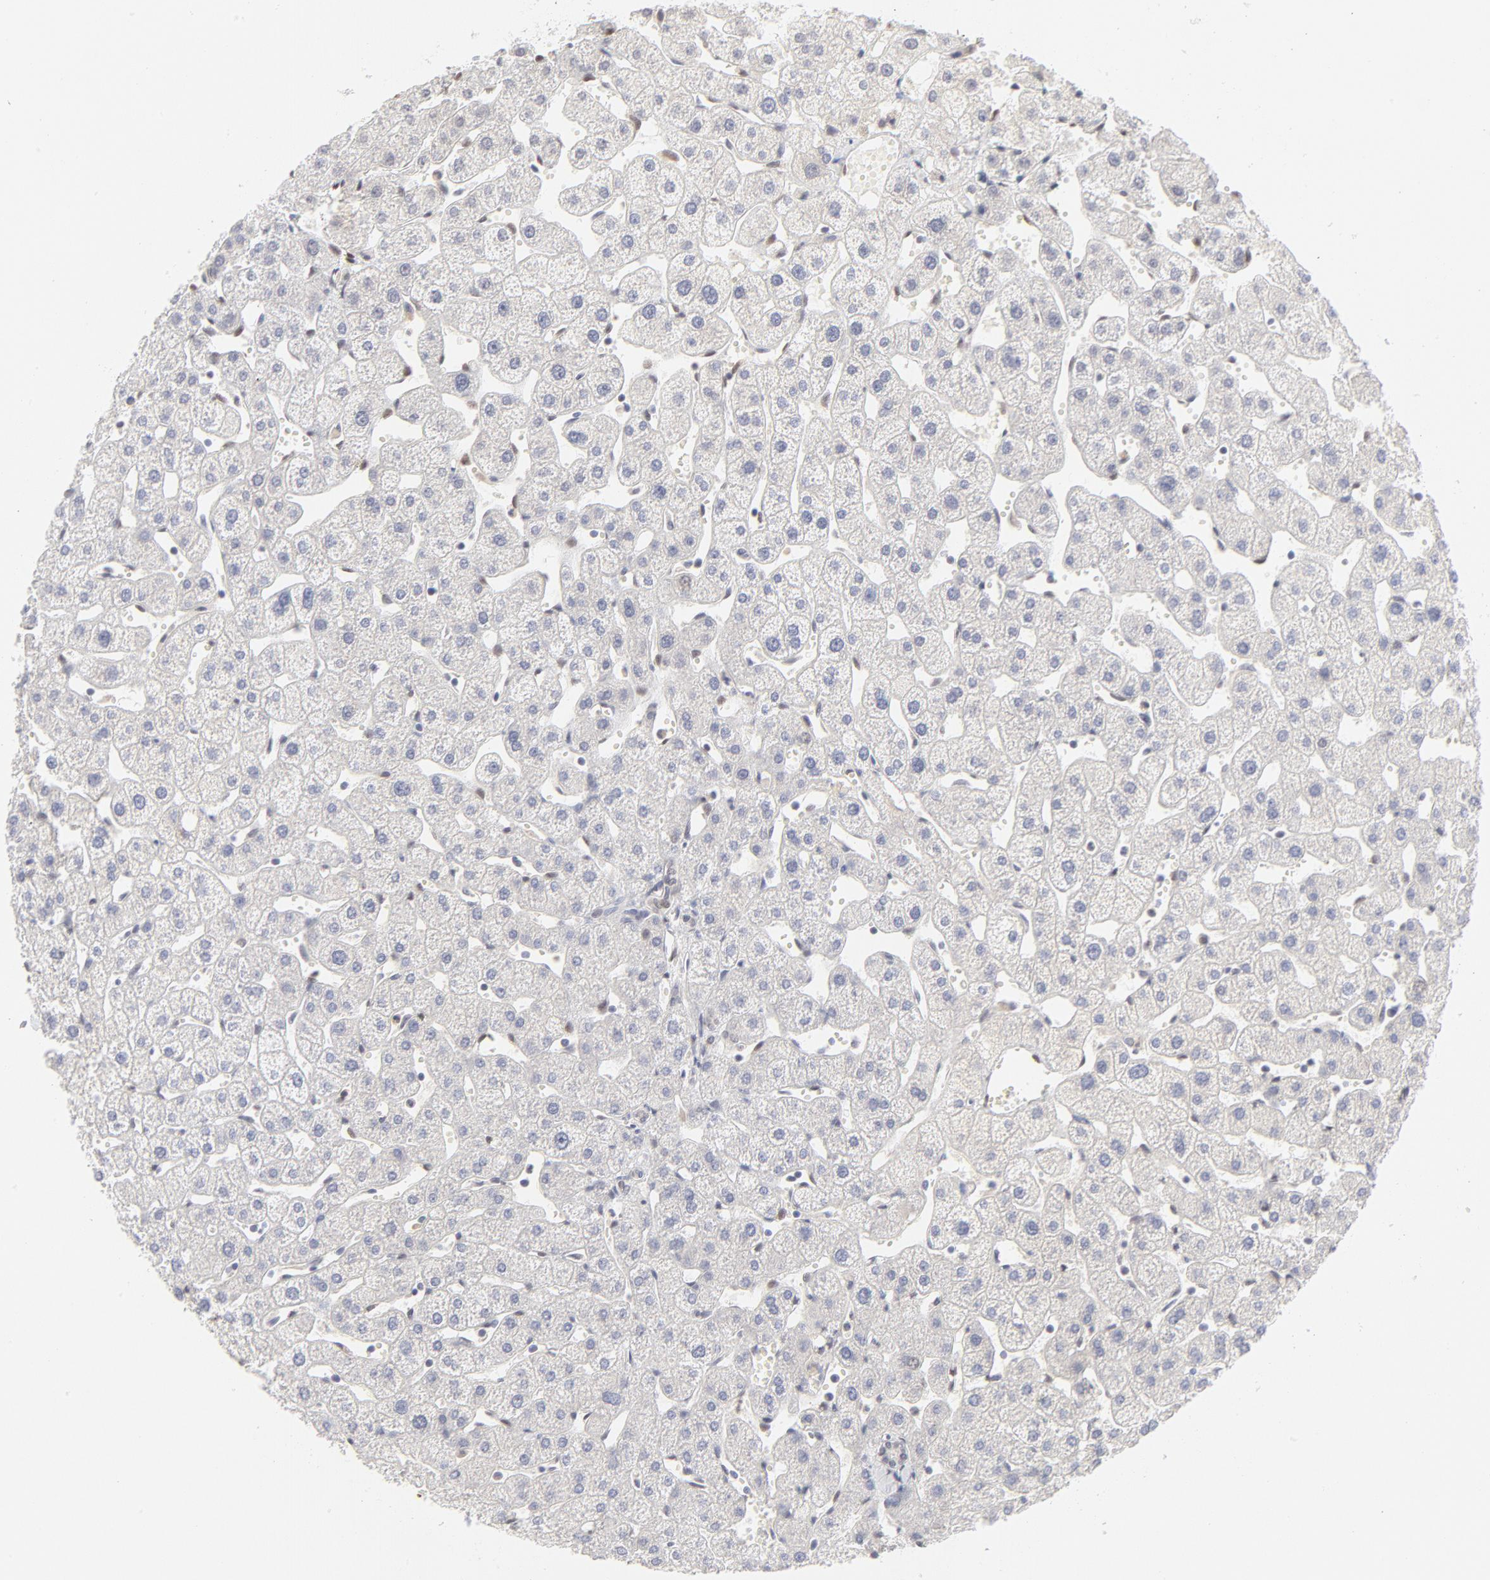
{"staining": {"intensity": "weak", "quantity": "<25%", "location": "nuclear"}, "tissue": "liver", "cell_type": "Cholangiocytes", "image_type": "normal", "snomed": [{"axis": "morphology", "description": "Normal tissue, NOS"}, {"axis": "topography", "description": "Liver"}], "caption": "Immunohistochemistry (IHC) photomicrograph of benign human liver stained for a protein (brown), which displays no positivity in cholangiocytes.", "gene": "PBX1", "patient": {"sex": "male", "age": 67}}